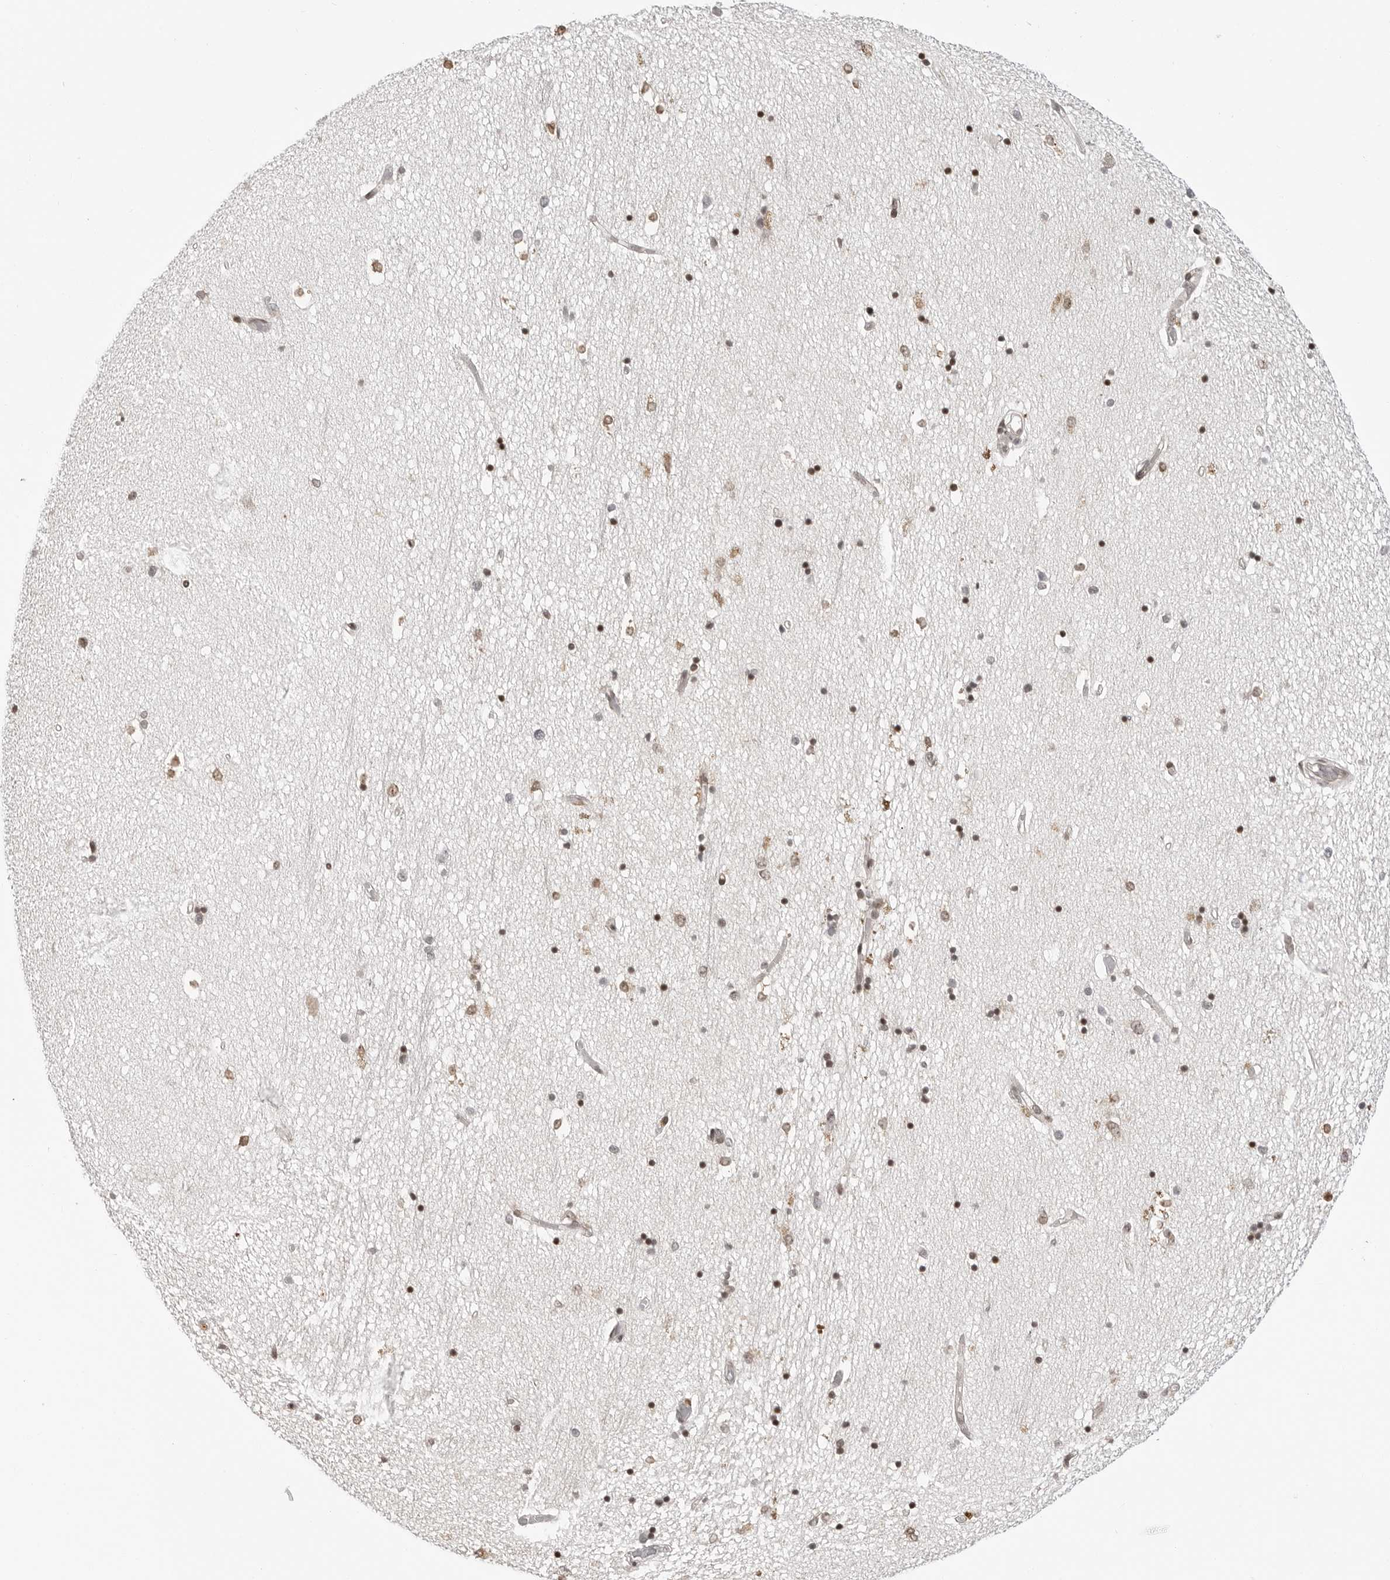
{"staining": {"intensity": "moderate", "quantity": "25%-75%", "location": "nuclear"}, "tissue": "hippocampus", "cell_type": "Glial cells", "image_type": "normal", "snomed": [{"axis": "morphology", "description": "Normal tissue, NOS"}, {"axis": "topography", "description": "Hippocampus"}], "caption": "This micrograph reveals immunohistochemistry (IHC) staining of benign hippocampus, with medium moderate nuclear expression in approximately 25%-75% of glial cells.", "gene": "C8orf33", "patient": {"sex": "male", "age": 45}}